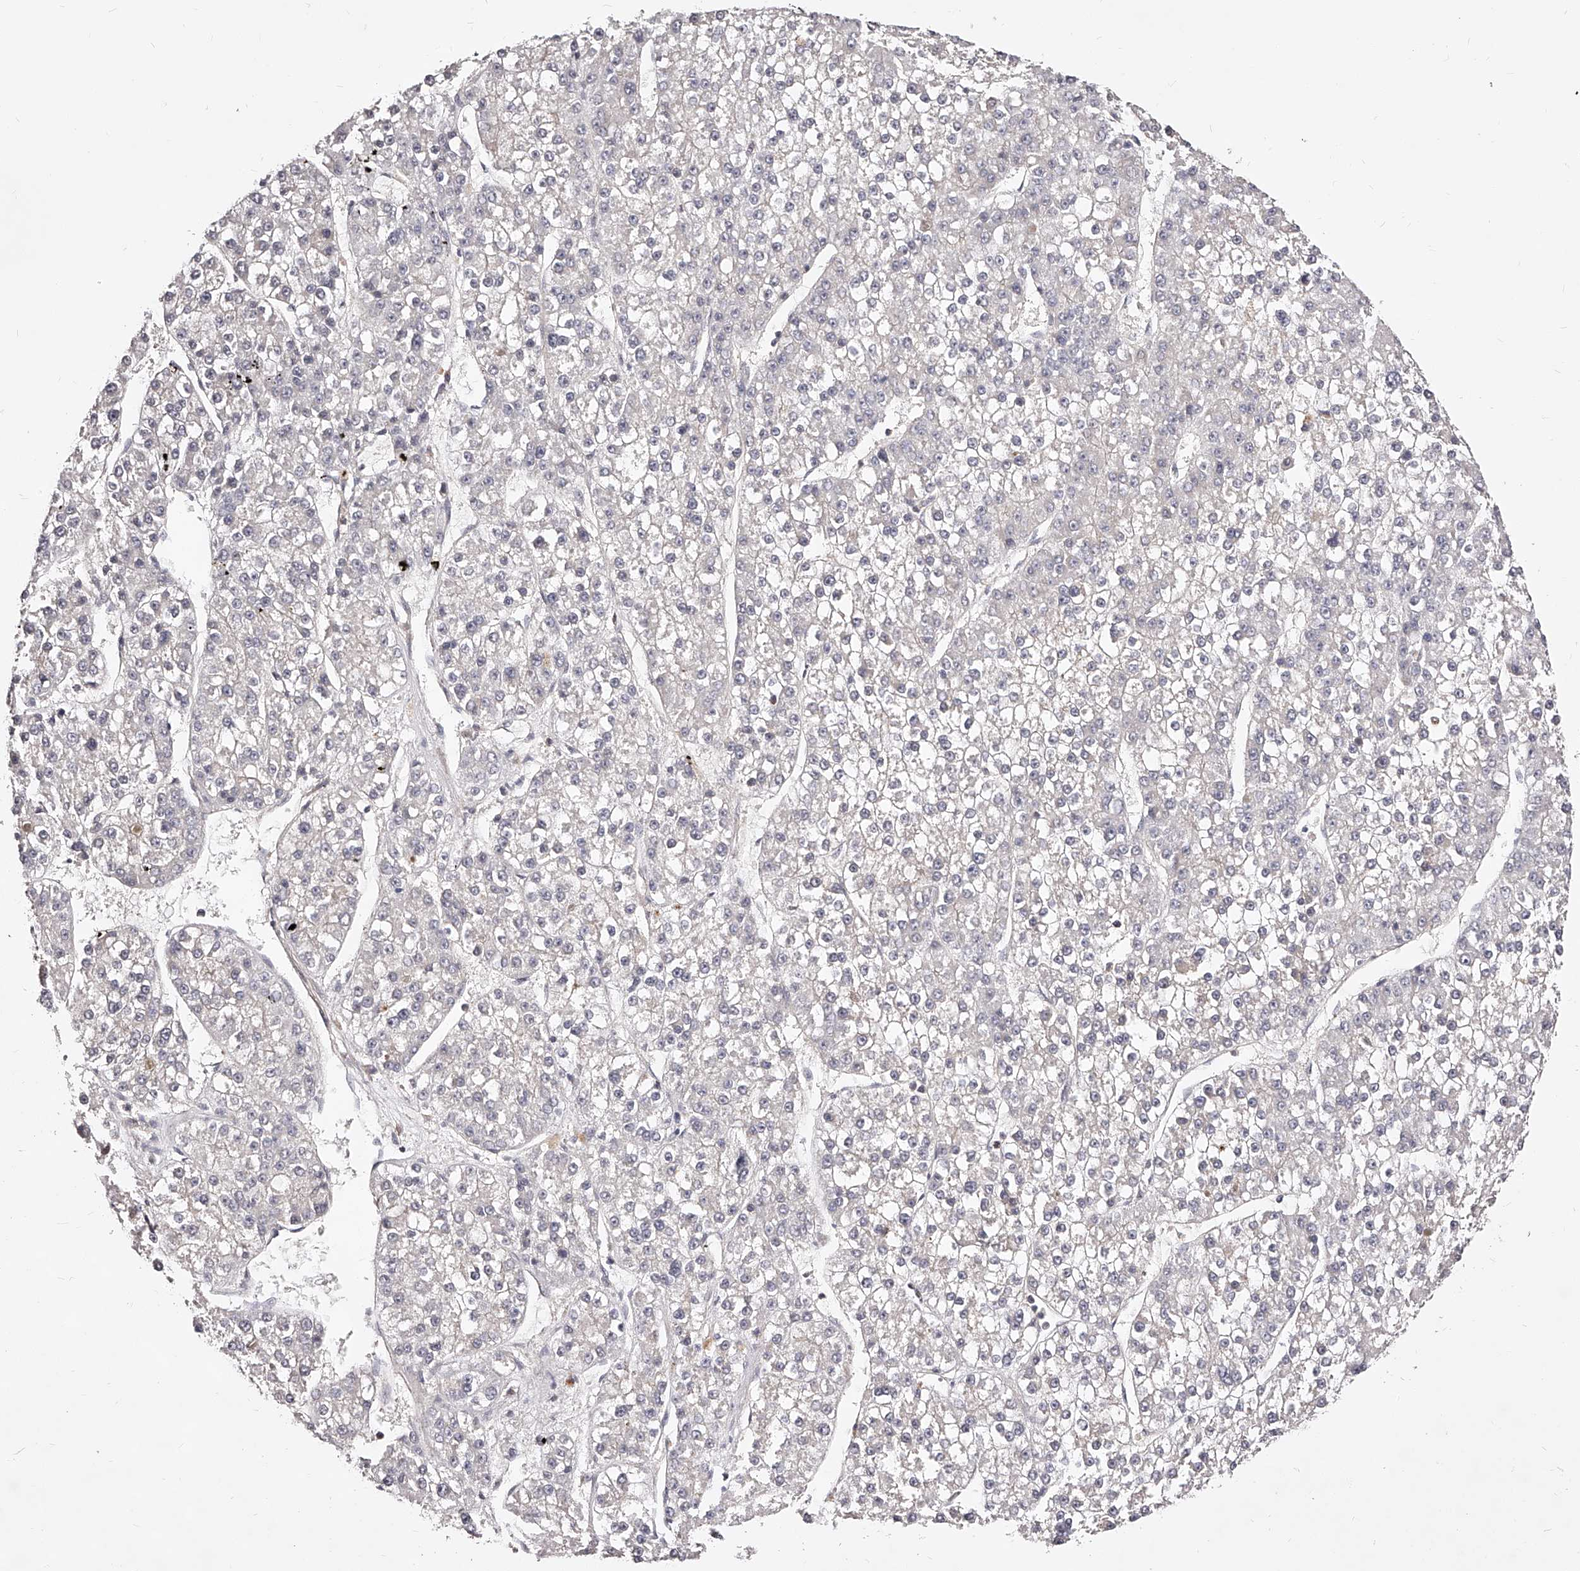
{"staining": {"intensity": "negative", "quantity": "none", "location": "none"}, "tissue": "liver cancer", "cell_type": "Tumor cells", "image_type": "cancer", "snomed": [{"axis": "morphology", "description": "Carcinoma, Hepatocellular, NOS"}, {"axis": "topography", "description": "Liver"}], "caption": "A high-resolution photomicrograph shows immunohistochemistry (IHC) staining of liver cancer (hepatocellular carcinoma), which shows no significant expression in tumor cells.", "gene": "PHACTR1", "patient": {"sex": "female", "age": 73}}